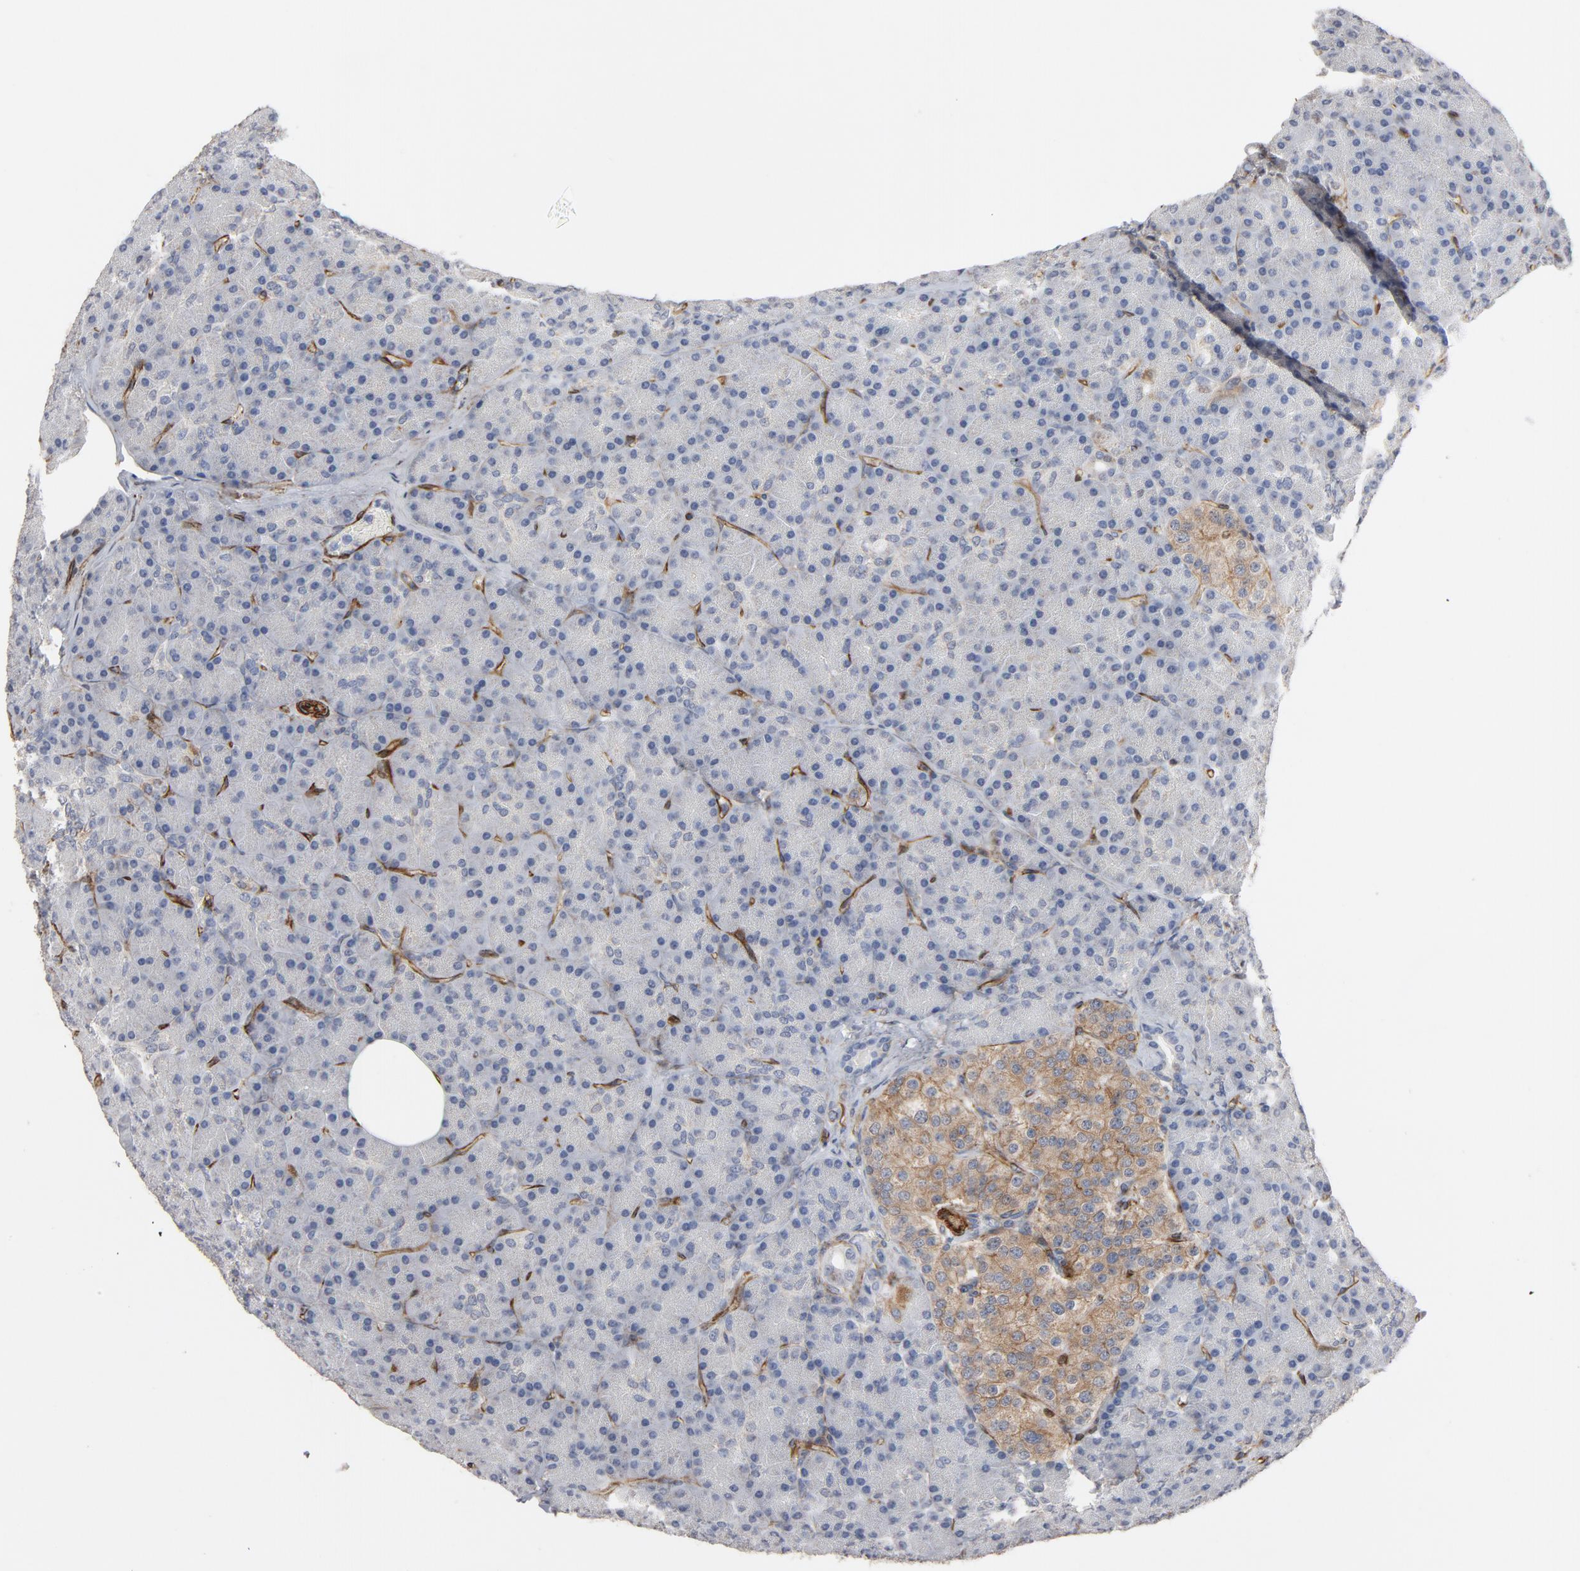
{"staining": {"intensity": "negative", "quantity": "none", "location": "none"}, "tissue": "pancreas", "cell_type": "Exocrine glandular cells", "image_type": "normal", "snomed": [{"axis": "morphology", "description": "Normal tissue, NOS"}, {"axis": "topography", "description": "Pancreas"}], "caption": "This photomicrograph is of benign pancreas stained with IHC to label a protein in brown with the nuclei are counter-stained blue. There is no staining in exocrine glandular cells. (DAB immunohistochemistry (IHC), high magnification).", "gene": "GNG2", "patient": {"sex": "female", "age": 43}}